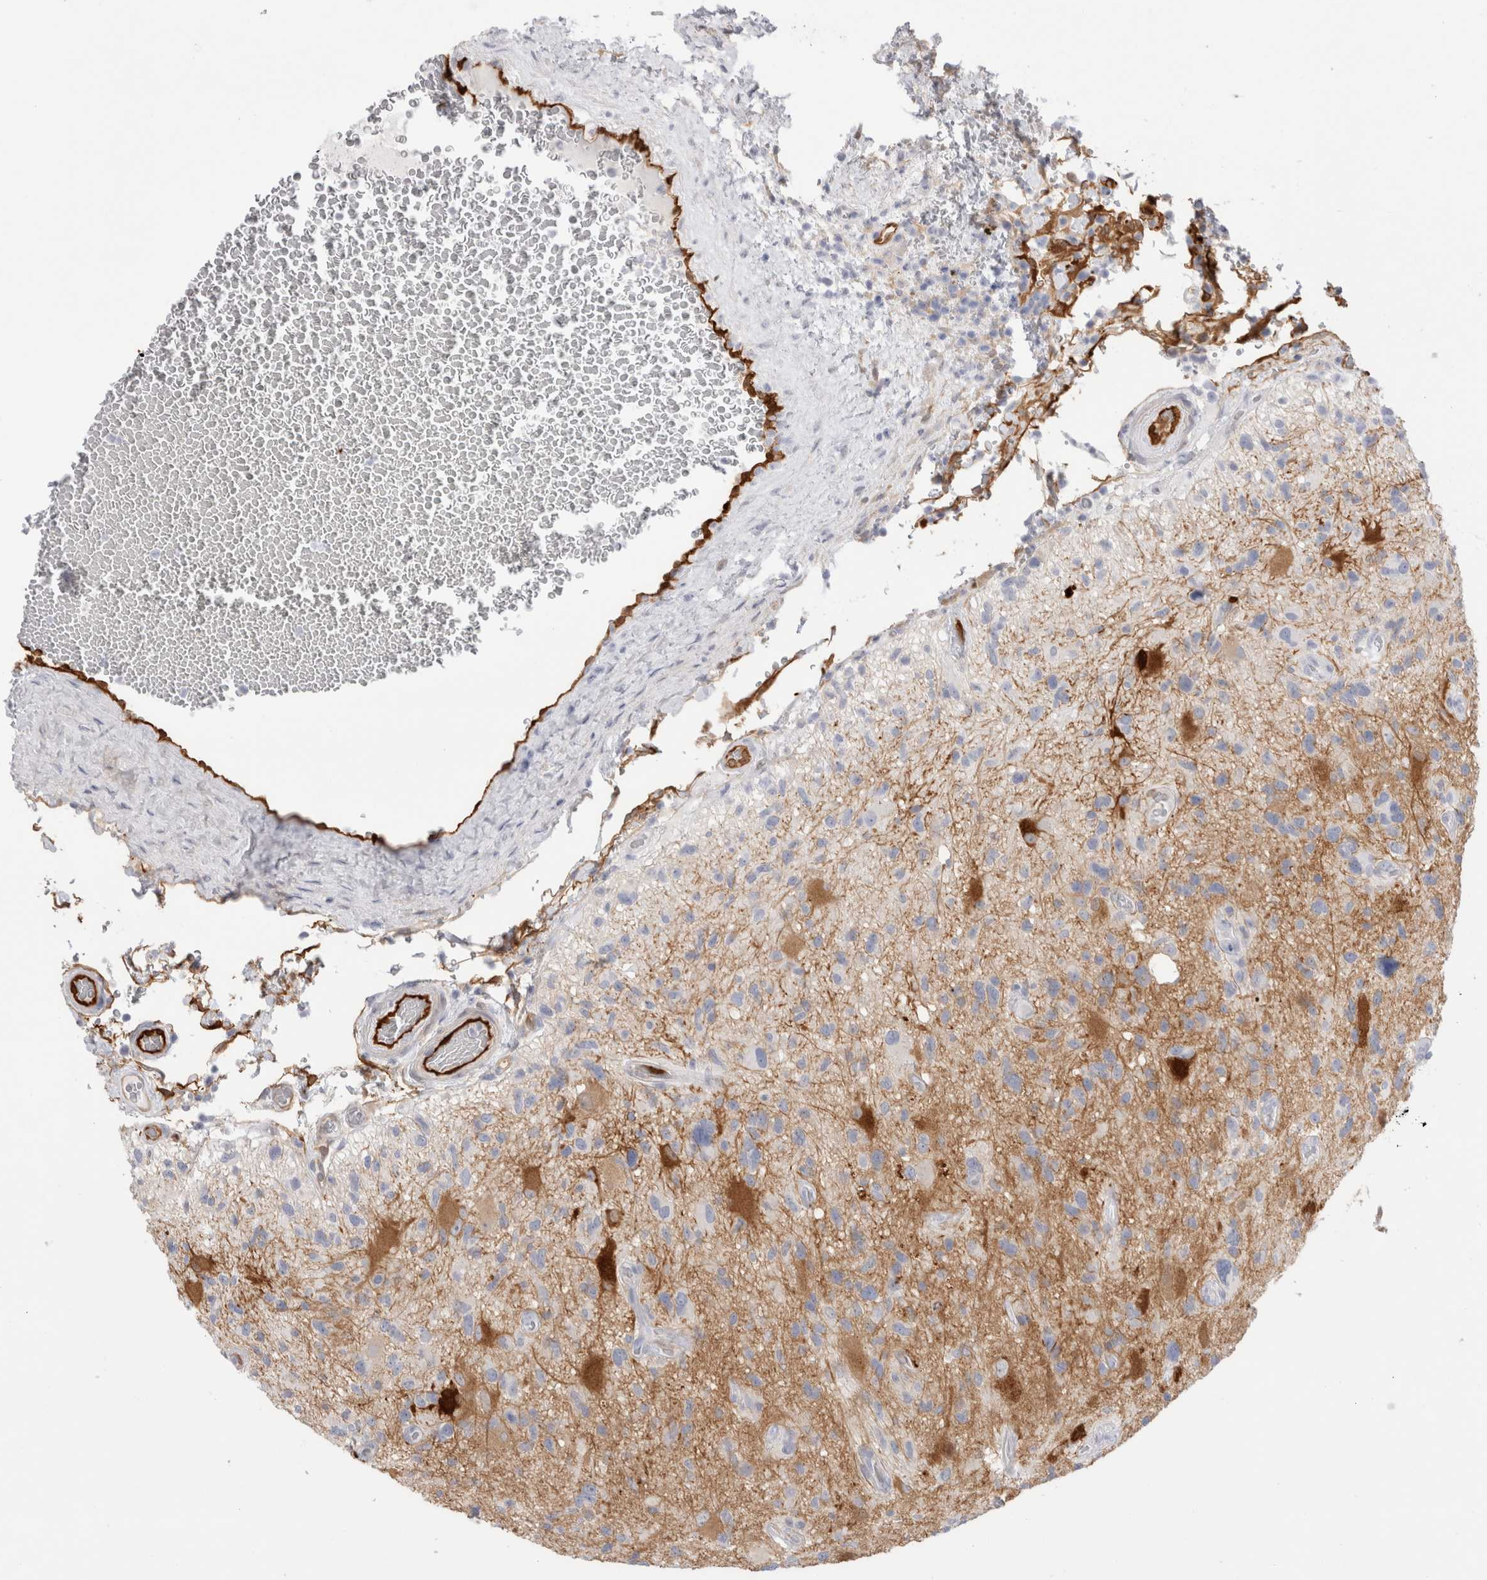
{"staining": {"intensity": "negative", "quantity": "none", "location": "none"}, "tissue": "glioma", "cell_type": "Tumor cells", "image_type": "cancer", "snomed": [{"axis": "morphology", "description": "Glioma, malignant, High grade"}, {"axis": "topography", "description": "Brain"}], "caption": "DAB immunohistochemical staining of human glioma exhibits no significant expression in tumor cells.", "gene": "NAPEPLD", "patient": {"sex": "male", "age": 33}}